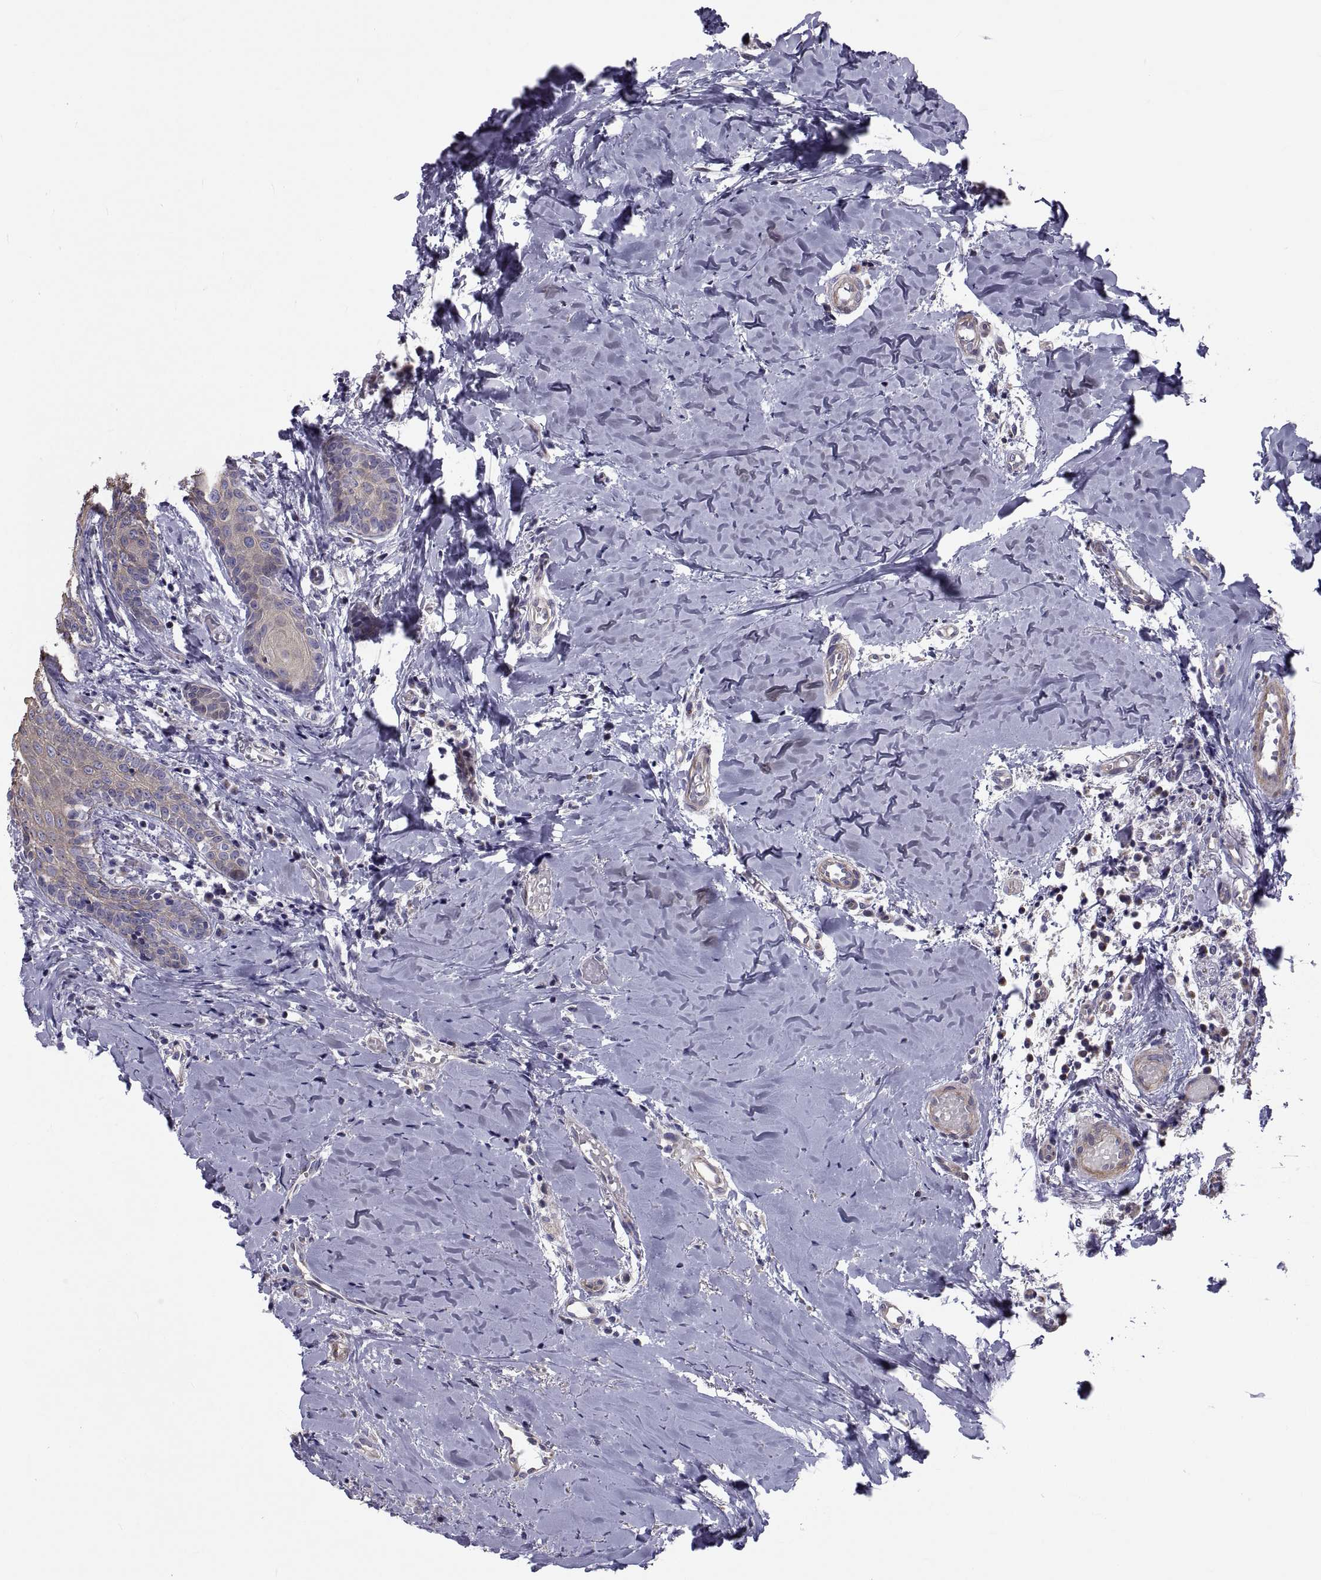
{"staining": {"intensity": "weak", "quantity": "25%-75%", "location": "cytoplasmic/membranous"}, "tissue": "head and neck cancer", "cell_type": "Tumor cells", "image_type": "cancer", "snomed": [{"axis": "morphology", "description": "Normal tissue, NOS"}, {"axis": "morphology", "description": "Squamous cell carcinoma, NOS"}, {"axis": "topography", "description": "Oral tissue"}, {"axis": "topography", "description": "Salivary gland"}, {"axis": "topography", "description": "Head-Neck"}], "caption": "A low amount of weak cytoplasmic/membranous staining is identified in approximately 25%-75% of tumor cells in head and neck cancer (squamous cell carcinoma) tissue.", "gene": "ANO1", "patient": {"sex": "female", "age": 62}}